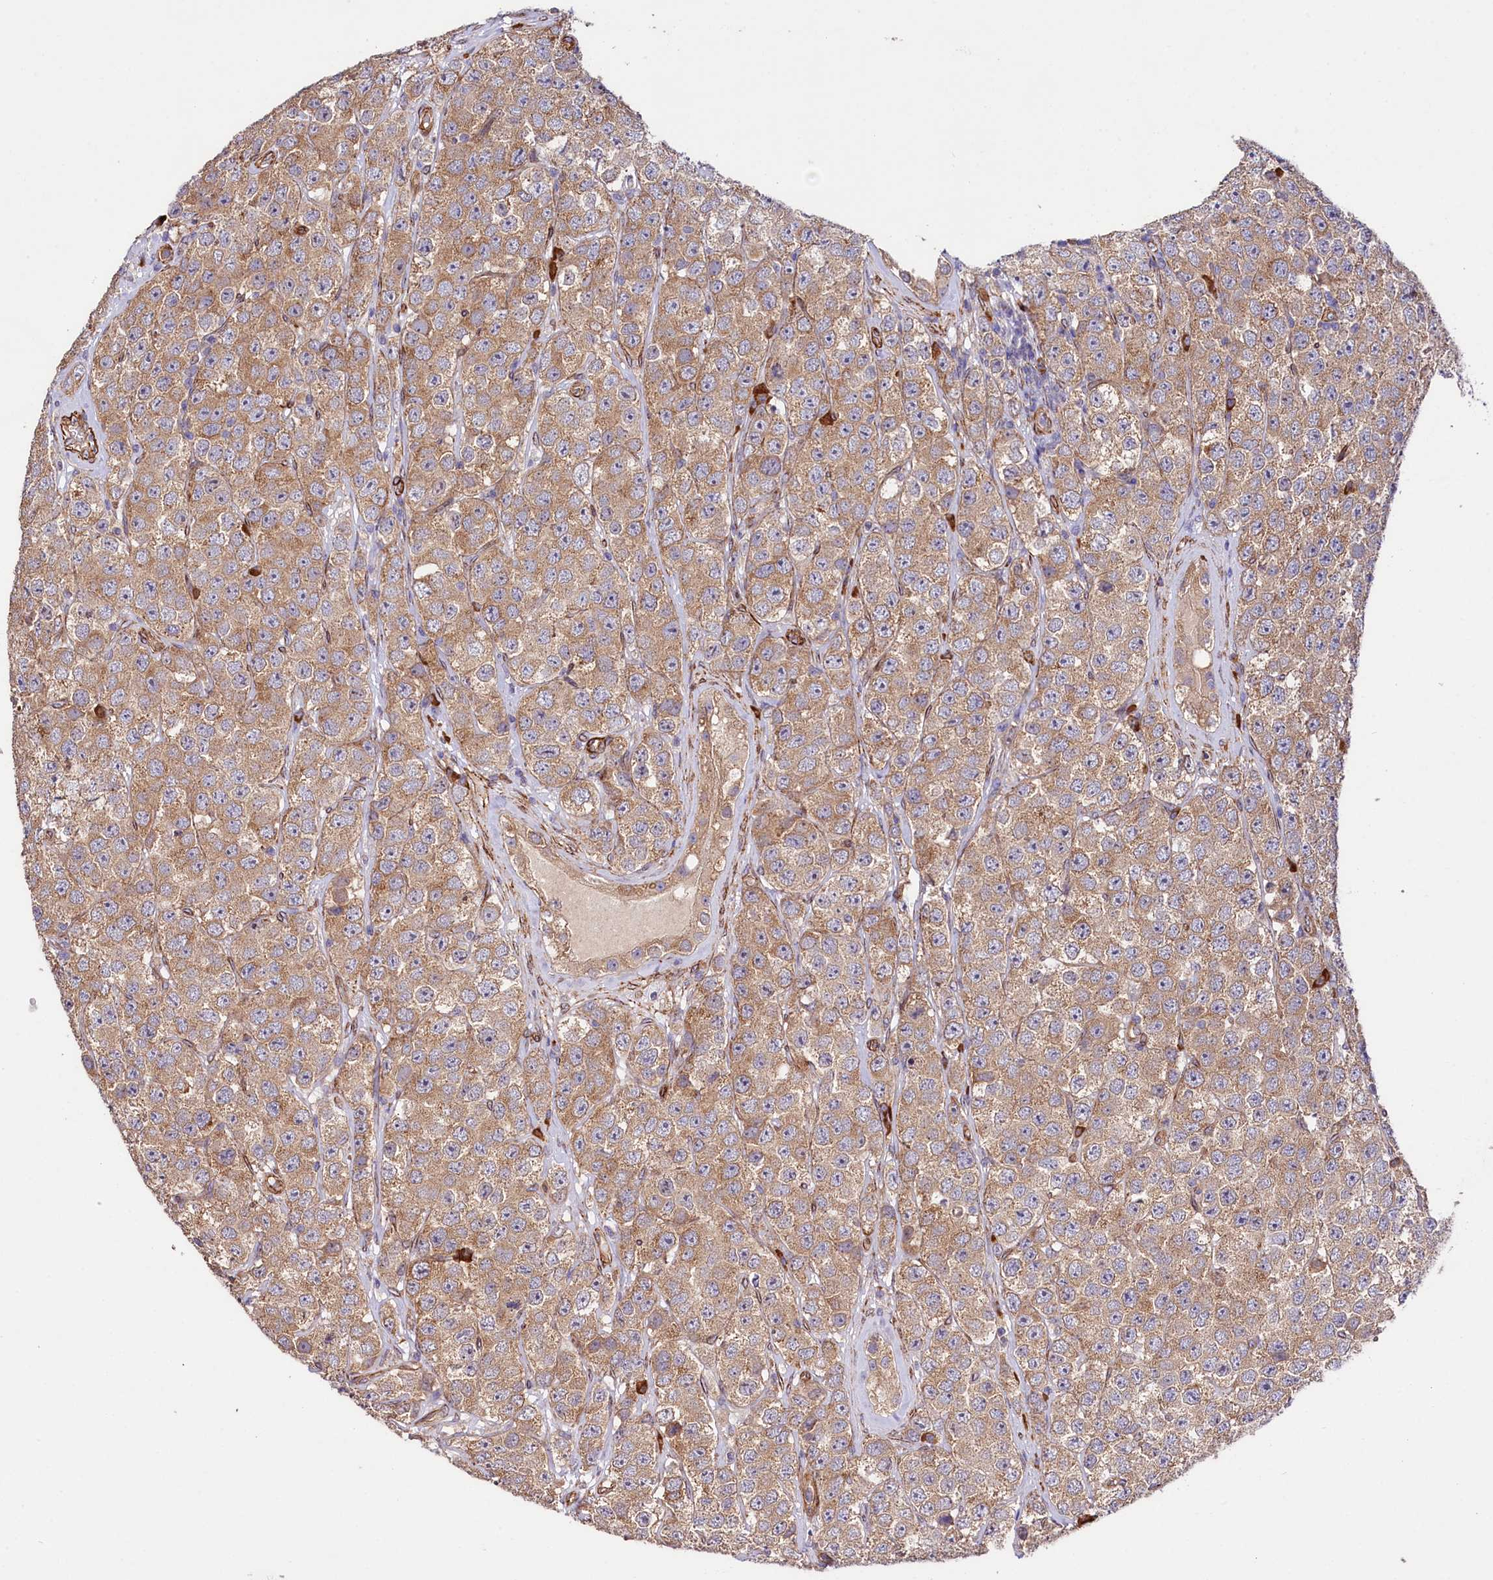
{"staining": {"intensity": "moderate", "quantity": ">75%", "location": "cytoplasmic/membranous"}, "tissue": "testis cancer", "cell_type": "Tumor cells", "image_type": "cancer", "snomed": [{"axis": "morphology", "description": "Seminoma, NOS"}, {"axis": "topography", "description": "Testis"}], "caption": "Immunohistochemistry staining of seminoma (testis), which shows medium levels of moderate cytoplasmic/membranous staining in about >75% of tumor cells indicating moderate cytoplasmic/membranous protein positivity. The staining was performed using DAB (3,3'-diaminobenzidine) (brown) for protein detection and nuclei were counterstained in hematoxylin (blue).", "gene": "SPATS2", "patient": {"sex": "male", "age": 28}}